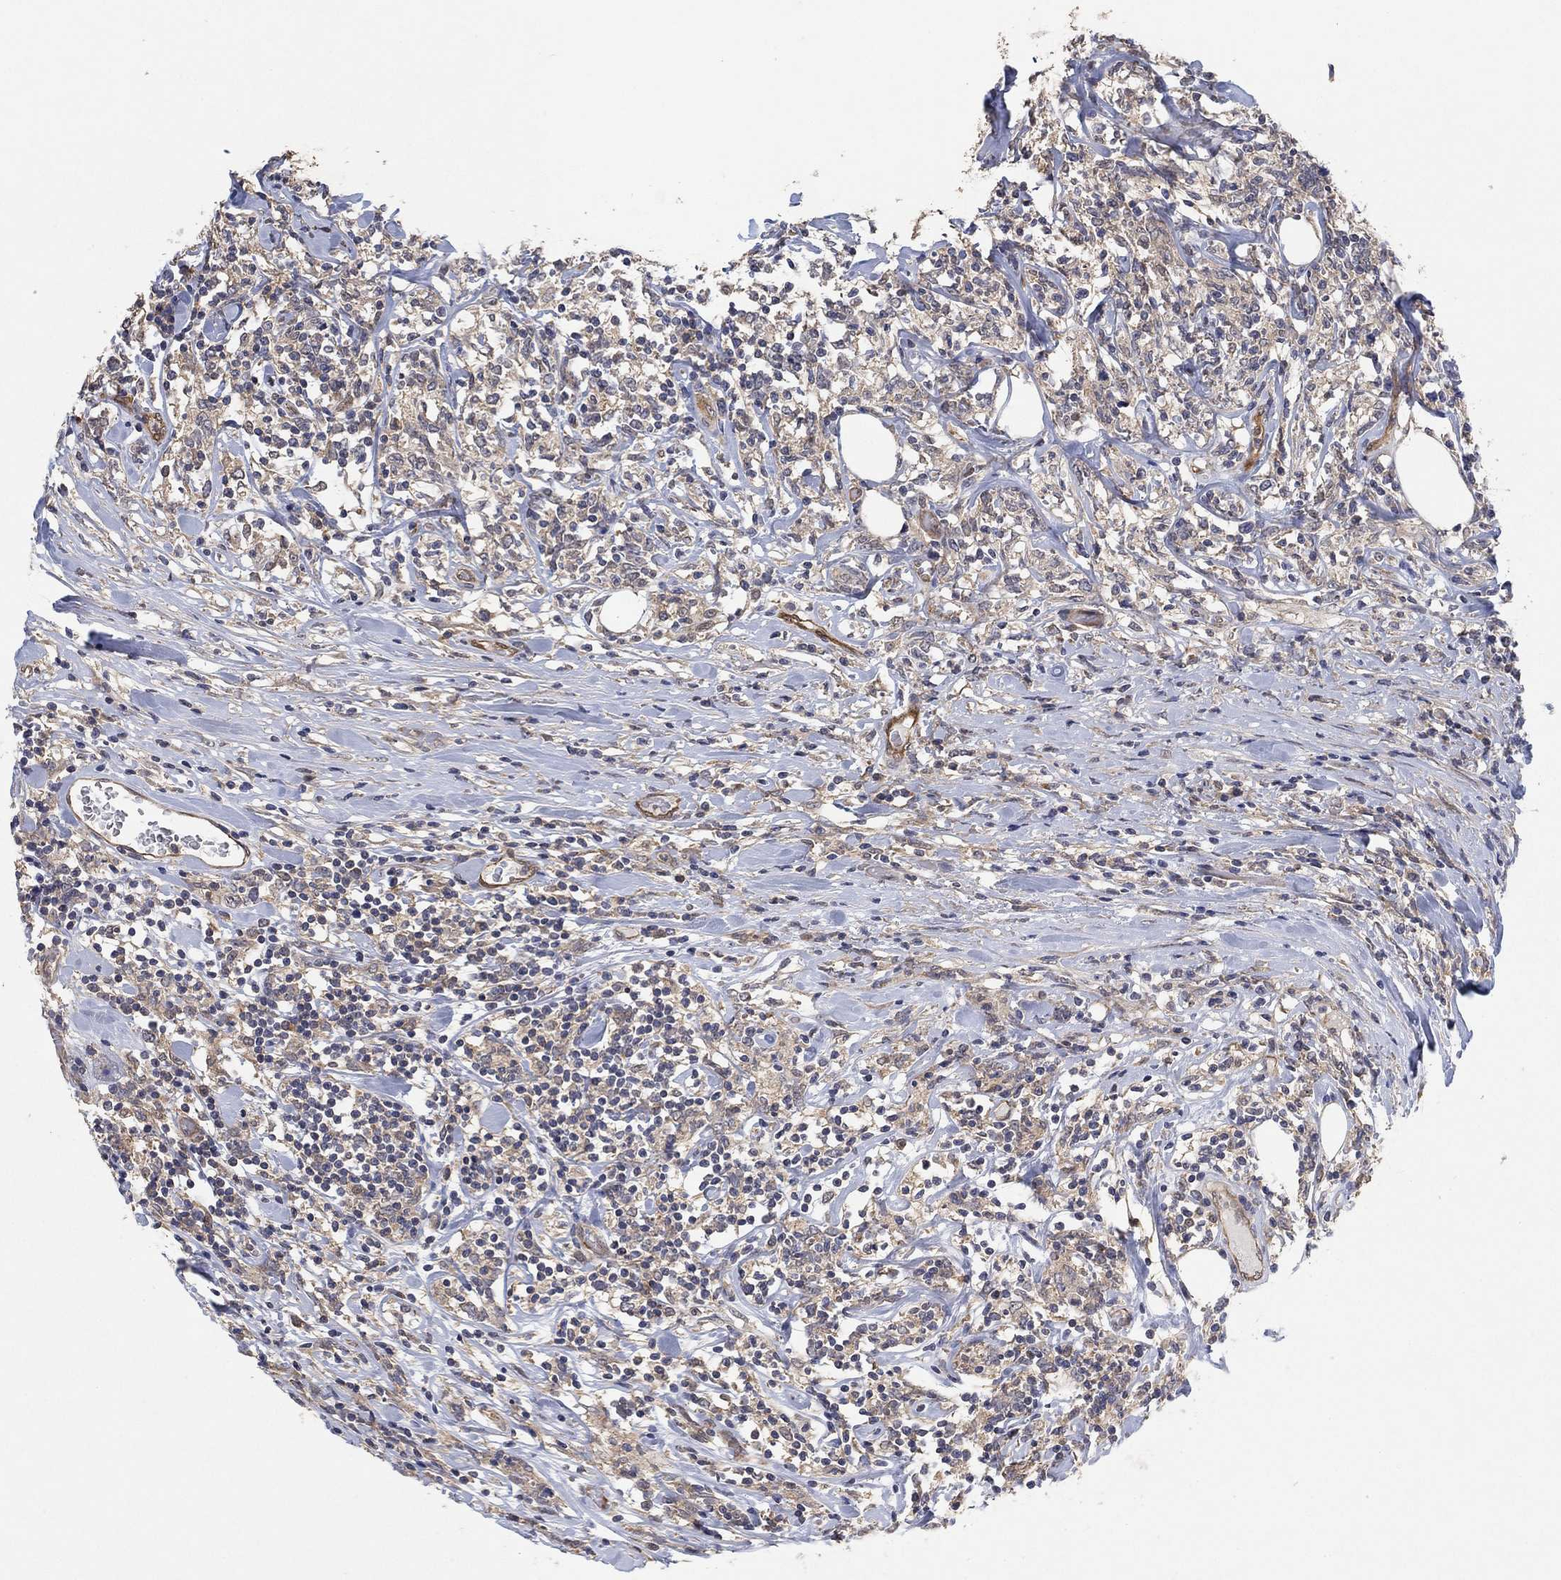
{"staining": {"intensity": "negative", "quantity": "none", "location": "none"}, "tissue": "lymphoma", "cell_type": "Tumor cells", "image_type": "cancer", "snomed": [{"axis": "morphology", "description": "Malignant lymphoma, non-Hodgkin's type, High grade"}, {"axis": "topography", "description": "Lymph node"}], "caption": "Protein analysis of malignant lymphoma, non-Hodgkin's type (high-grade) demonstrates no significant staining in tumor cells.", "gene": "MCUR1", "patient": {"sex": "female", "age": 84}}